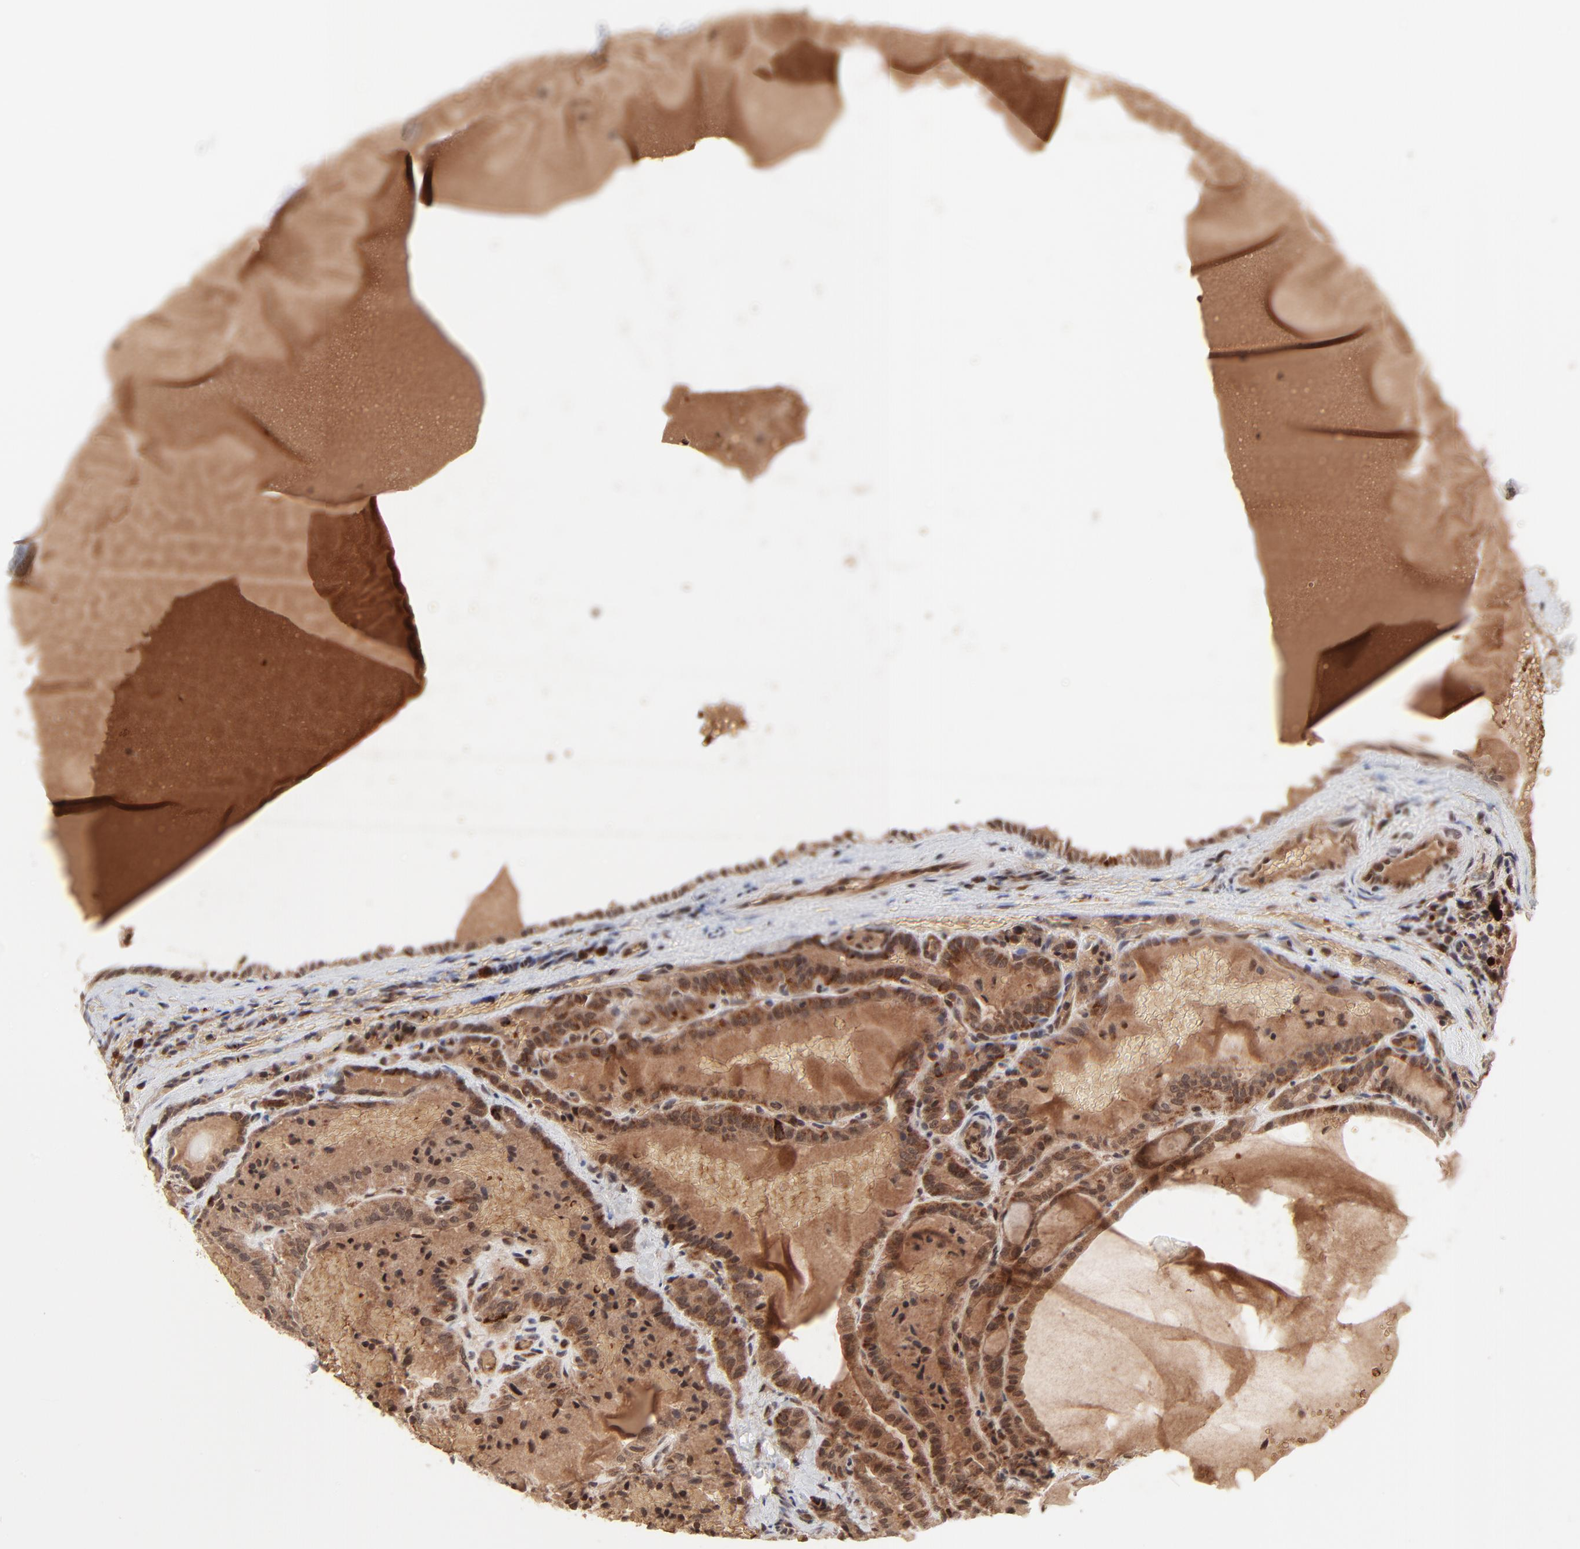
{"staining": {"intensity": "moderate", "quantity": ">75%", "location": "cytoplasmic/membranous,nuclear"}, "tissue": "thyroid cancer", "cell_type": "Tumor cells", "image_type": "cancer", "snomed": [{"axis": "morphology", "description": "Papillary adenocarcinoma, NOS"}, {"axis": "topography", "description": "Thyroid gland"}], "caption": "Immunohistochemical staining of thyroid cancer demonstrates medium levels of moderate cytoplasmic/membranous and nuclear positivity in about >75% of tumor cells.", "gene": "CASP10", "patient": {"sex": "male", "age": 77}}